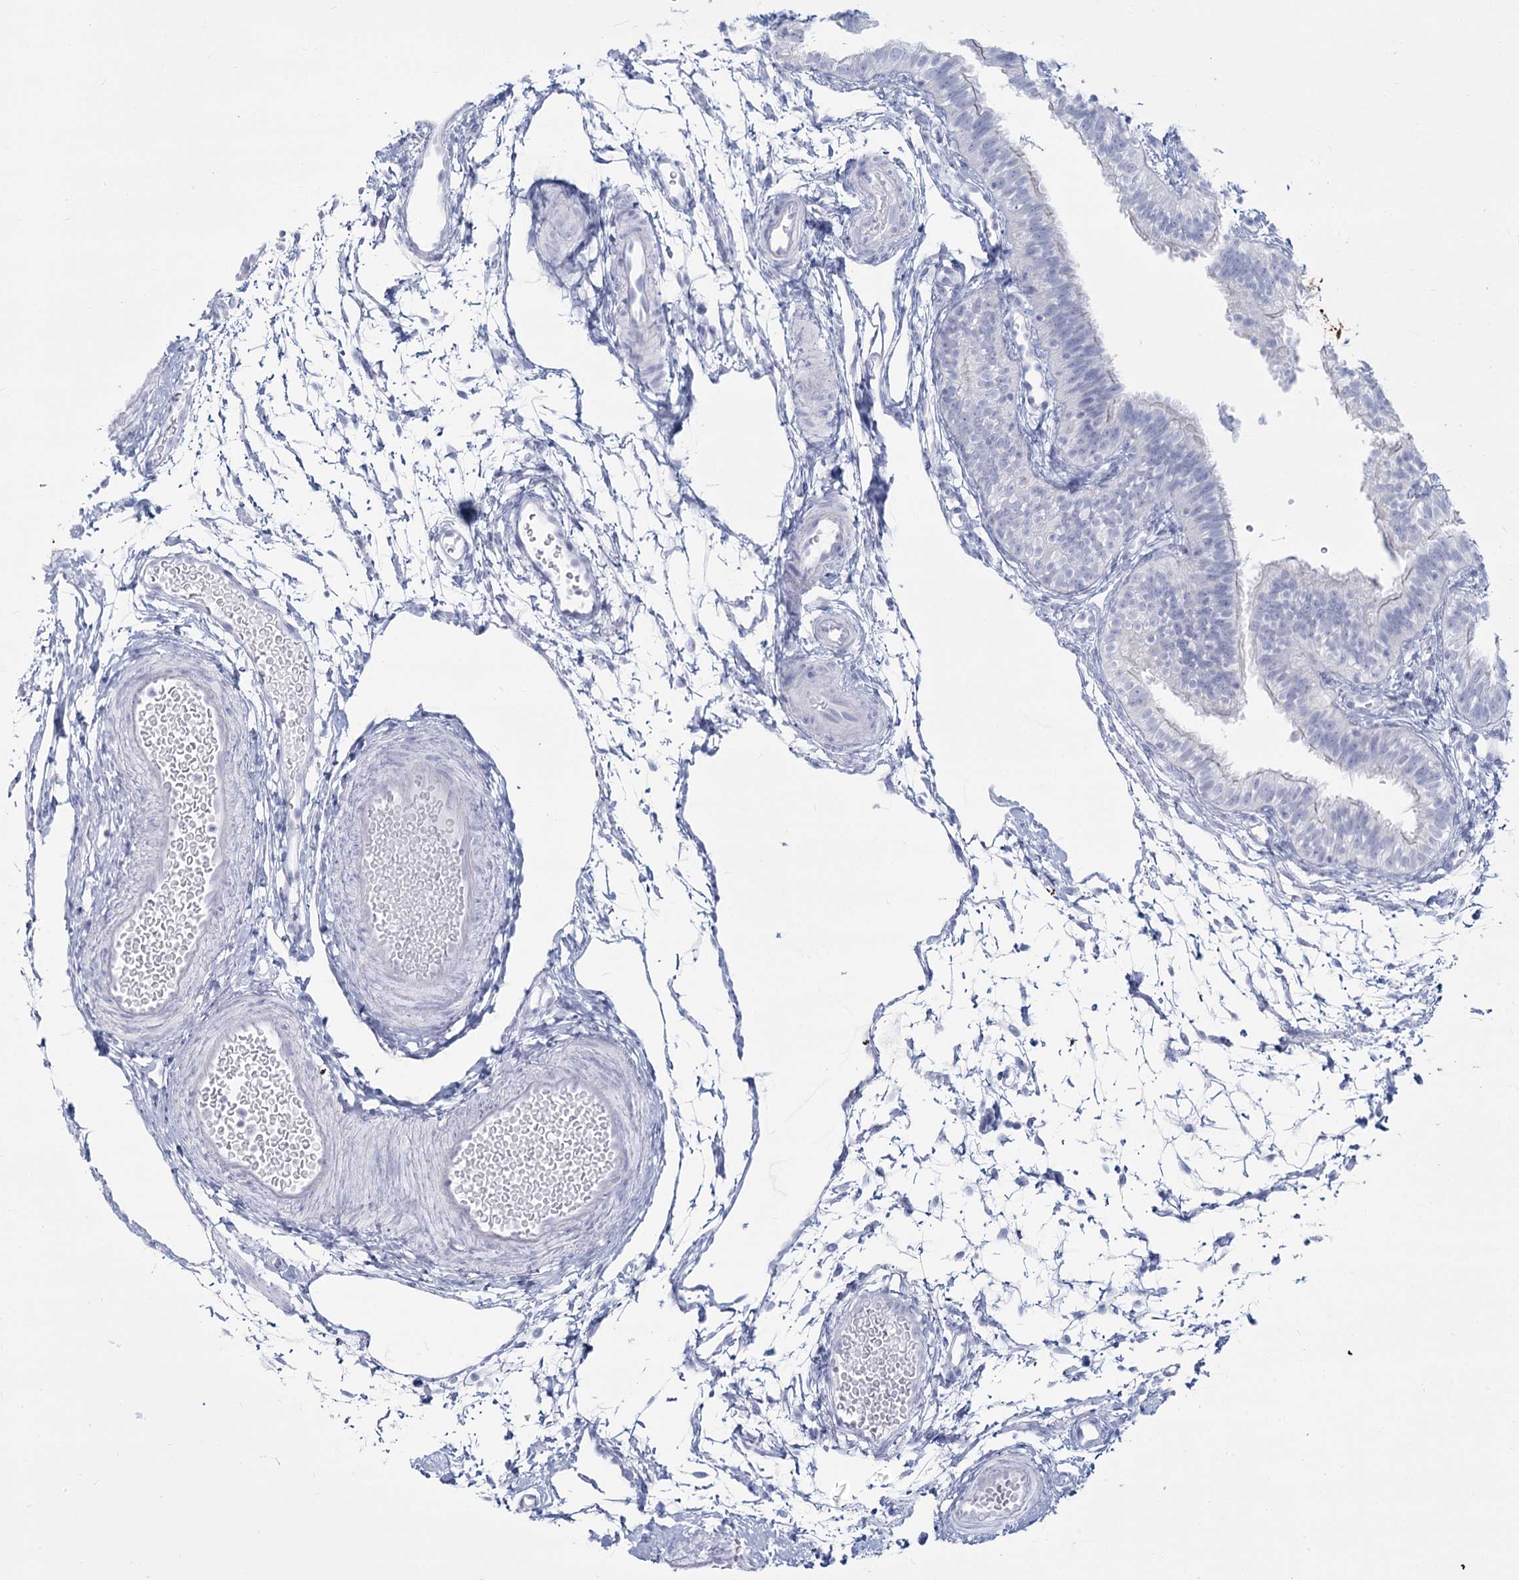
{"staining": {"intensity": "negative", "quantity": "none", "location": "none"}, "tissue": "fallopian tube", "cell_type": "Glandular cells", "image_type": "normal", "snomed": [{"axis": "morphology", "description": "Normal tissue, NOS"}, {"axis": "topography", "description": "Fallopian tube"}], "caption": "Immunohistochemistry (IHC) of benign human fallopian tube demonstrates no expression in glandular cells.", "gene": "SLC6A19", "patient": {"sex": "female", "age": 35}}